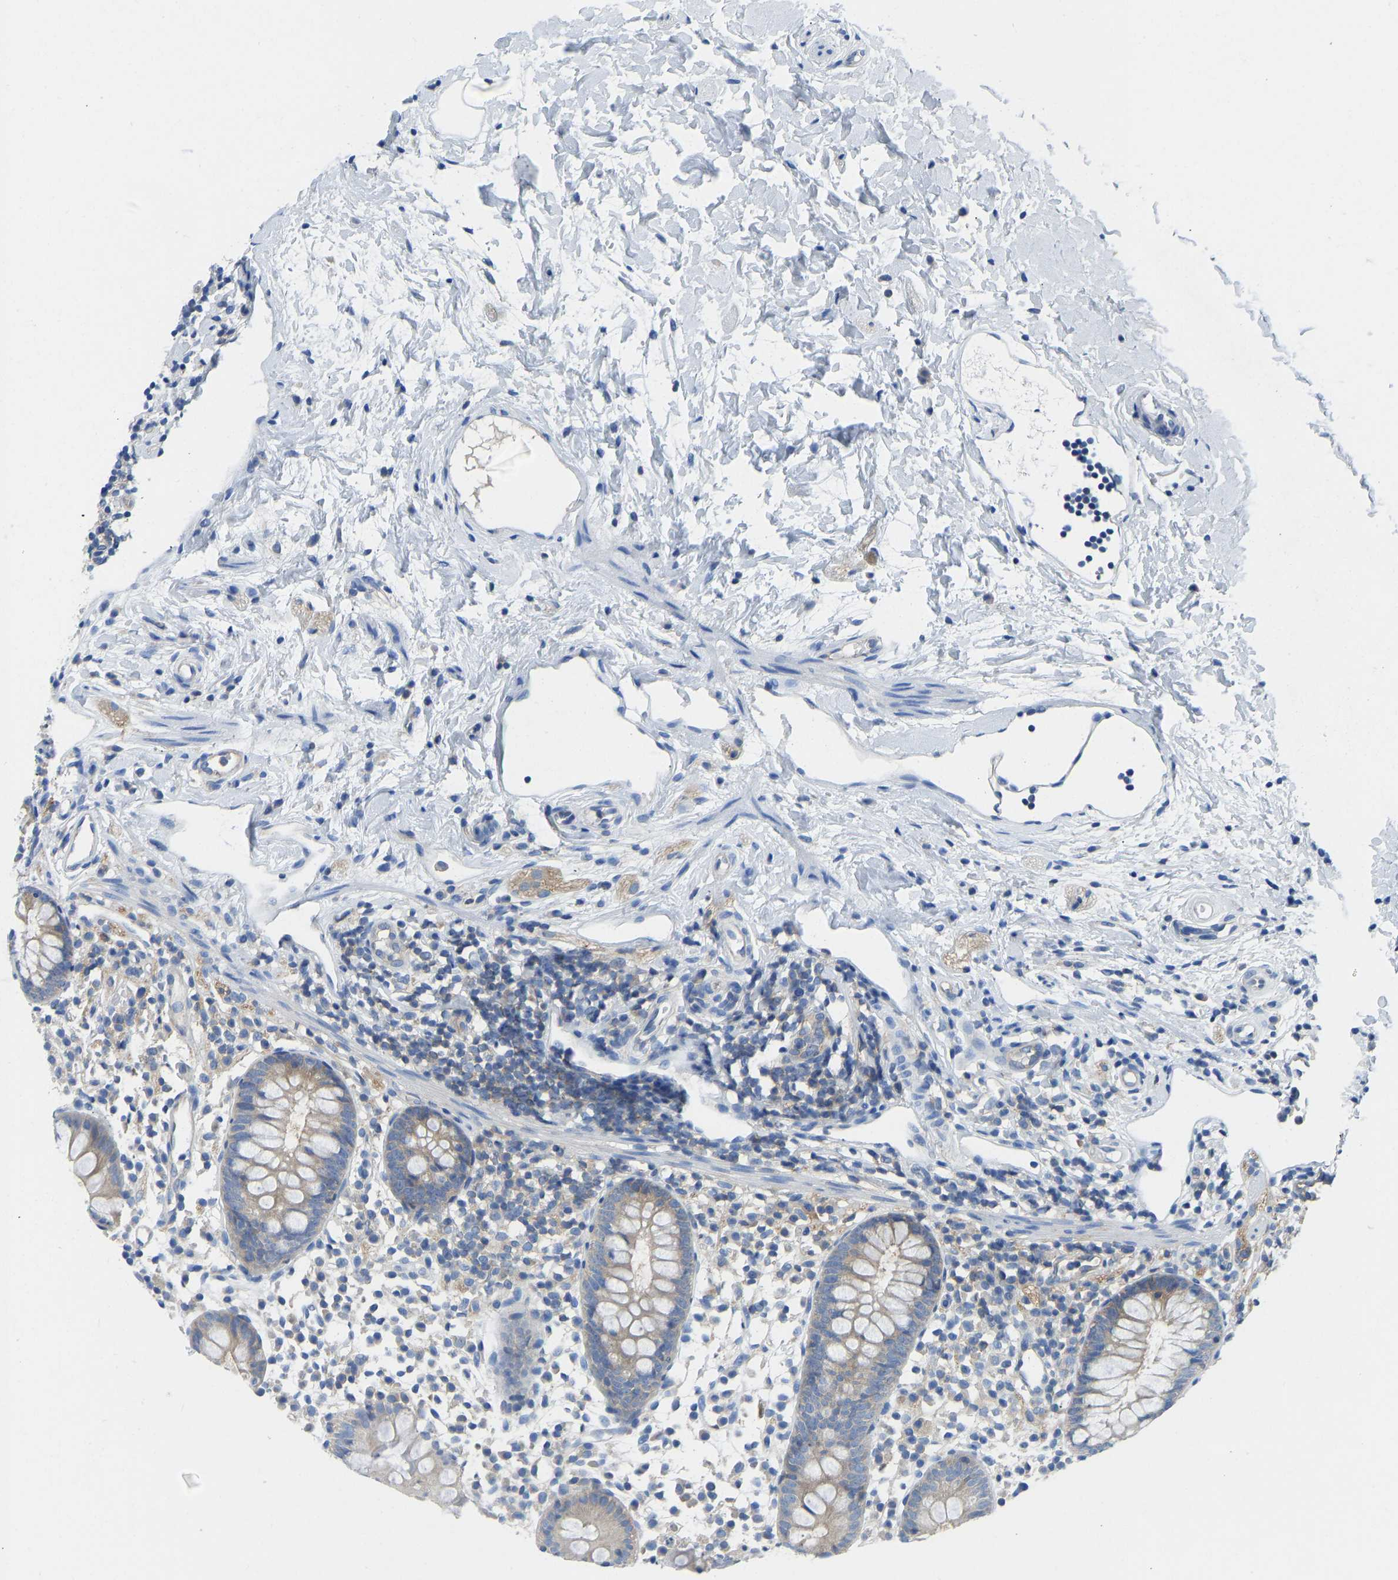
{"staining": {"intensity": "weak", "quantity": "<25%", "location": "cytoplasmic/membranous"}, "tissue": "appendix", "cell_type": "Glandular cells", "image_type": "normal", "snomed": [{"axis": "morphology", "description": "Normal tissue, NOS"}, {"axis": "topography", "description": "Appendix"}], "caption": "This is an IHC photomicrograph of benign human appendix. There is no expression in glandular cells.", "gene": "PPP3CA", "patient": {"sex": "female", "age": 20}}